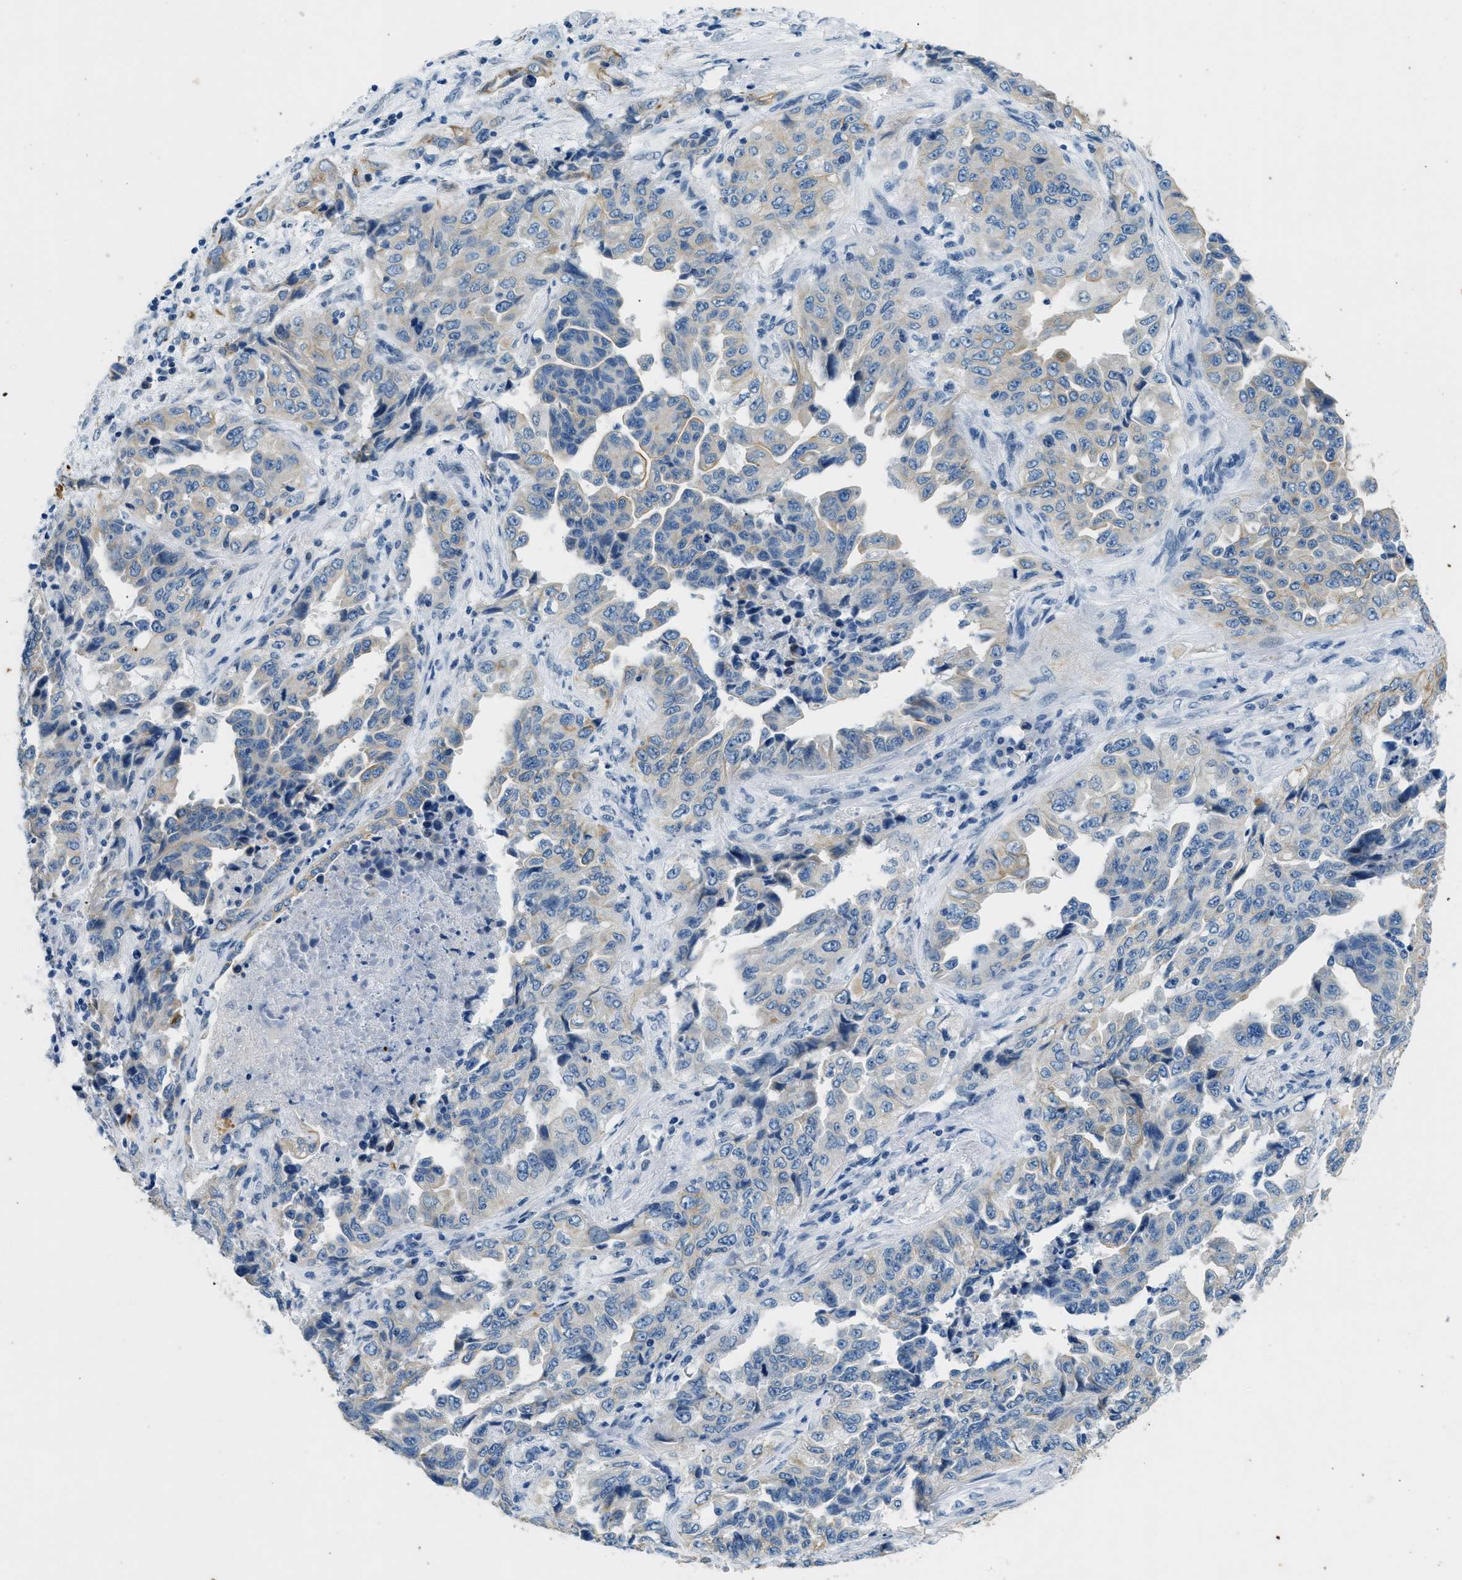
{"staining": {"intensity": "weak", "quantity": "25%-75%", "location": "cytoplasmic/membranous"}, "tissue": "lung cancer", "cell_type": "Tumor cells", "image_type": "cancer", "snomed": [{"axis": "morphology", "description": "Adenocarcinoma, NOS"}, {"axis": "topography", "description": "Lung"}], "caption": "Lung cancer was stained to show a protein in brown. There is low levels of weak cytoplasmic/membranous staining in approximately 25%-75% of tumor cells.", "gene": "CFAP20", "patient": {"sex": "female", "age": 51}}